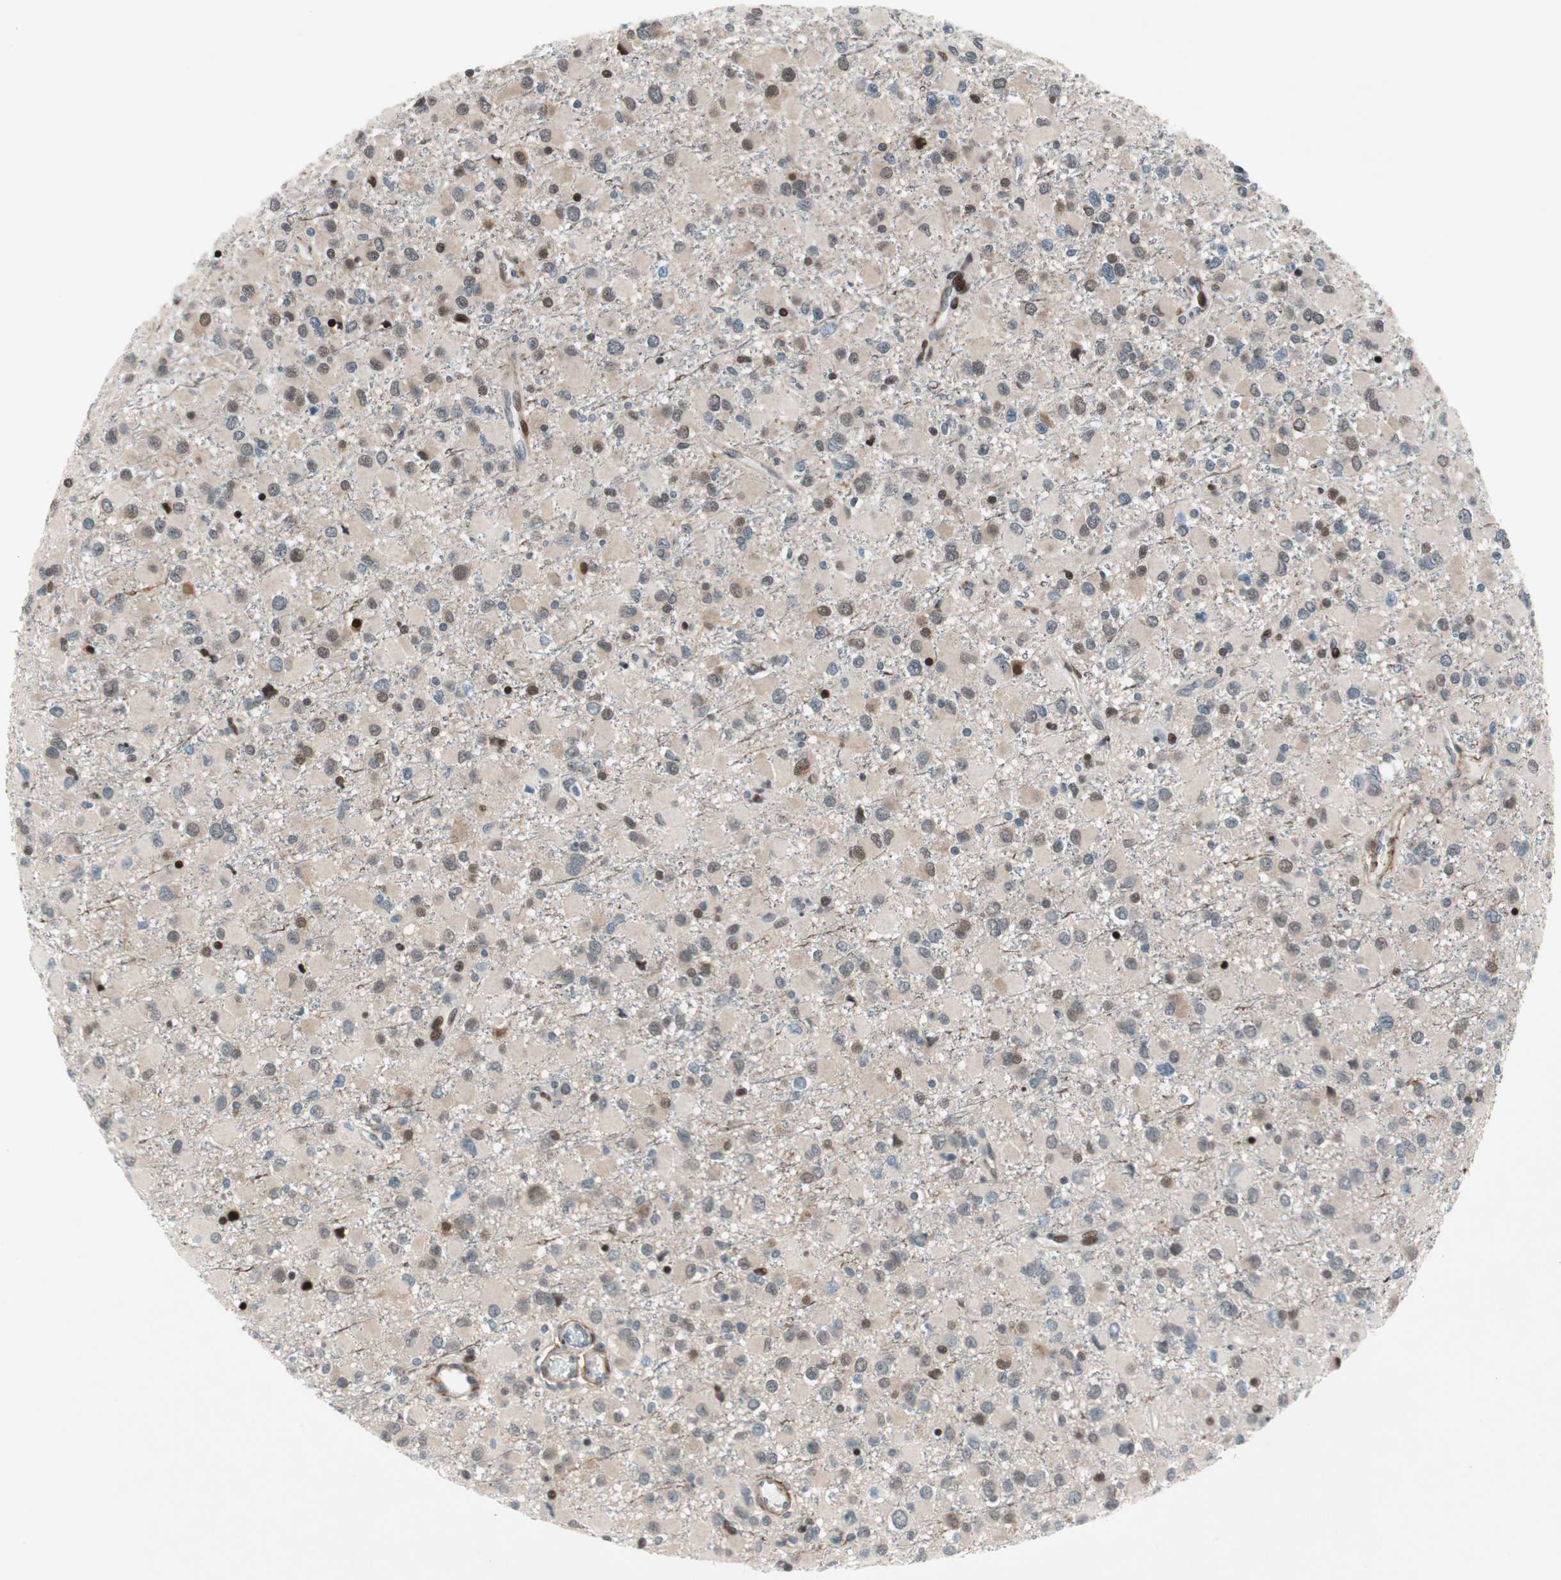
{"staining": {"intensity": "strong", "quantity": "<25%", "location": "nuclear"}, "tissue": "glioma", "cell_type": "Tumor cells", "image_type": "cancer", "snomed": [{"axis": "morphology", "description": "Glioma, malignant, Low grade"}, {"axis": "topography", "description": "Brain"}], "caption": "A brown stain highlights strong nuclear expression of a protein in glioma tumor cells.", "gene": "FBXO44", "patient": {"sex": "male", "age": 42}}